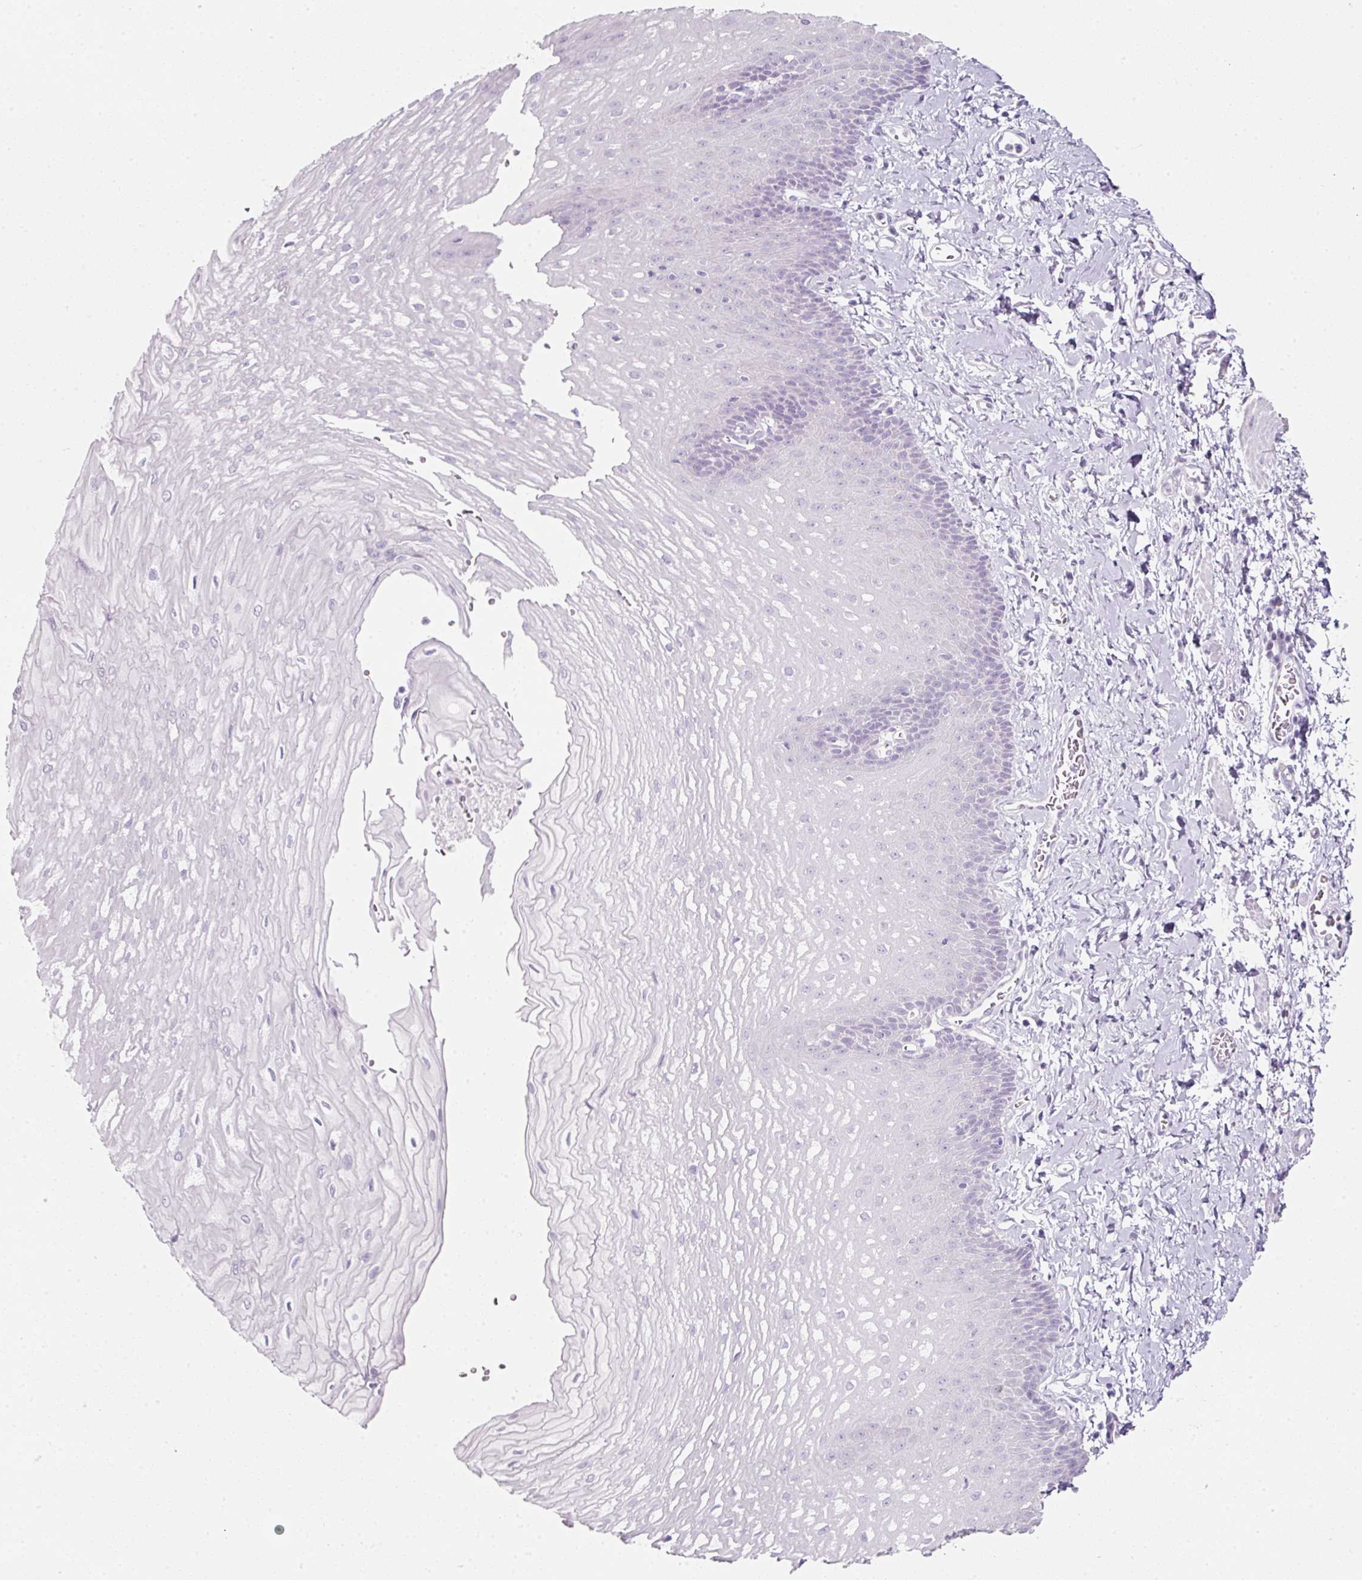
{"staining": {"intensity": "negative", "quantity": "none", "location": "none"}, "tissue": "esophagus", "cell_type": "Squamous epithelial cells", "image_type": "normal", "snomed": [{"axis": "morphology", "description": "Normal tissue, NOS"}, {"axis": "topography", "description": "Esophagus"}], "caption": "This is an immunohistochemistry micrograph of unremarkable human esophagus. There is no positivity in squamous epithelial cells.", "gene": "SLC2A2", "patient": {"sex": "male", "age": 70}}